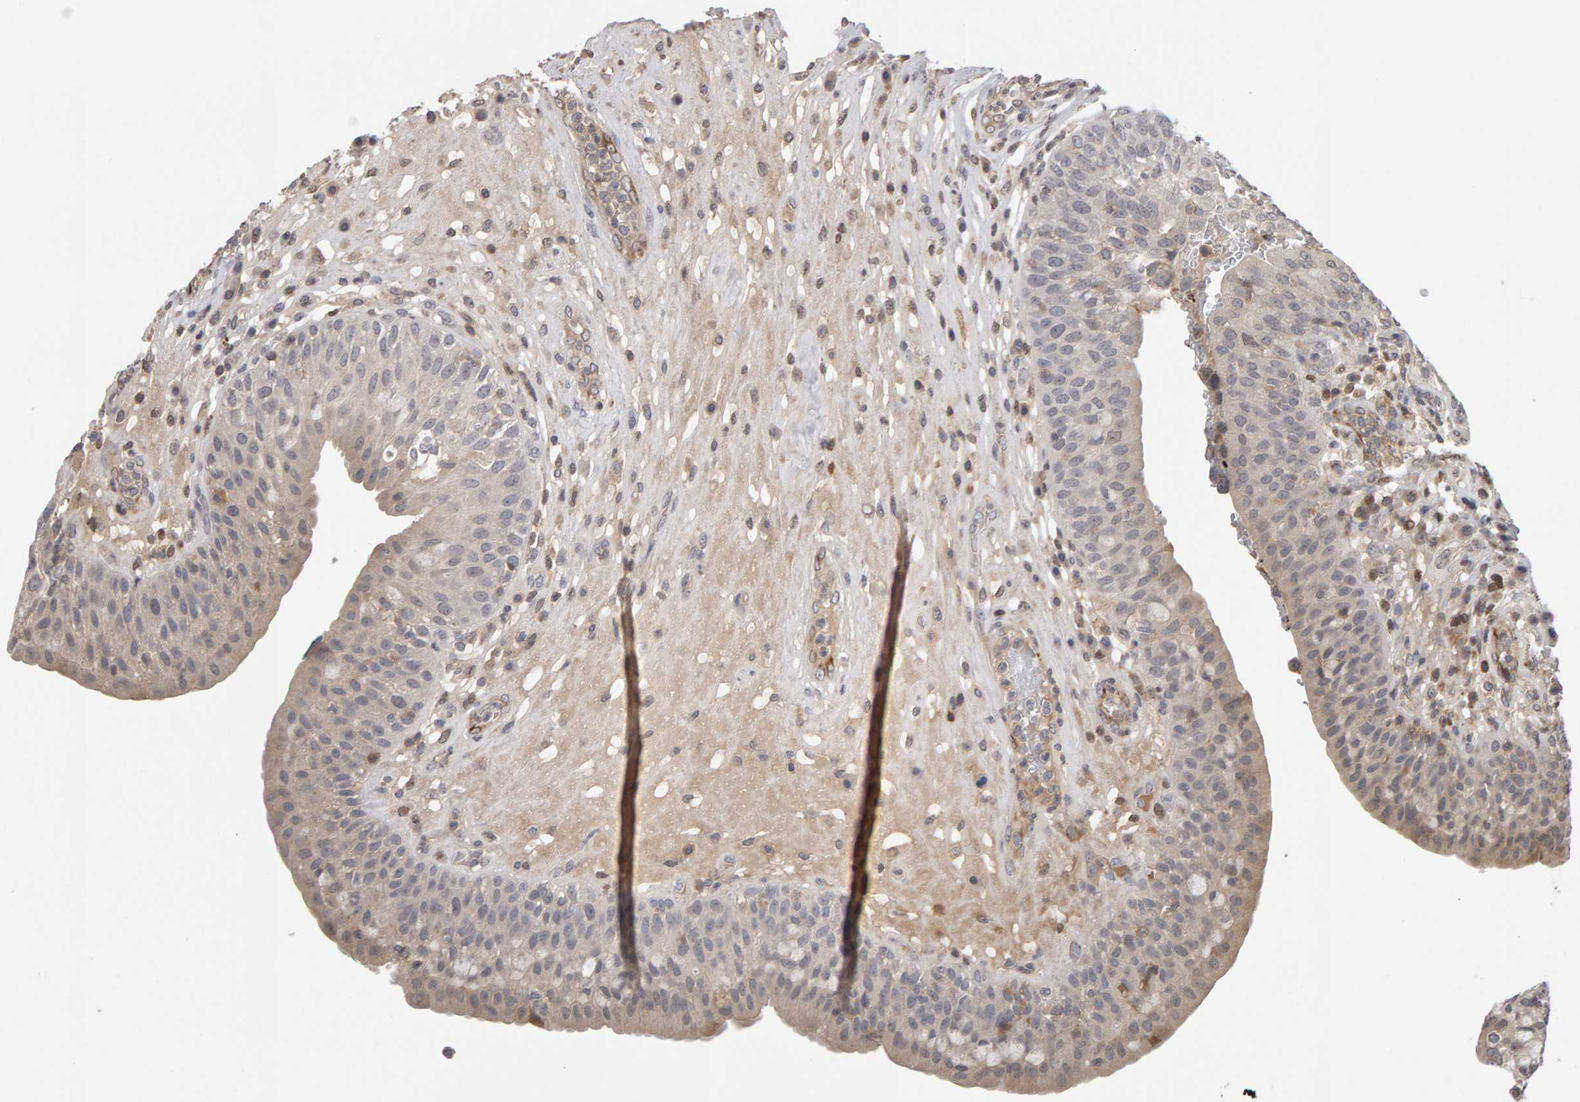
{"staining": {"intensity": "weak", "quantity": "<25%", "location": "cytoplasmic/membranous"}, "tissue": "urinary bladder", "cell_type": "Urothelial cells", "image_type": "normal", "snomed": [{"axis": "morphology", "description": "Normal tissue, NOS"}, {"axis": "topography", "description": "Urinary bladder"}], "caption": "Immunohistochemistry of benign human urinary bladder shows no positivity in urothelial cells.", "gene": "TEFM", "patient": {"sex": "female", "age": 62}}